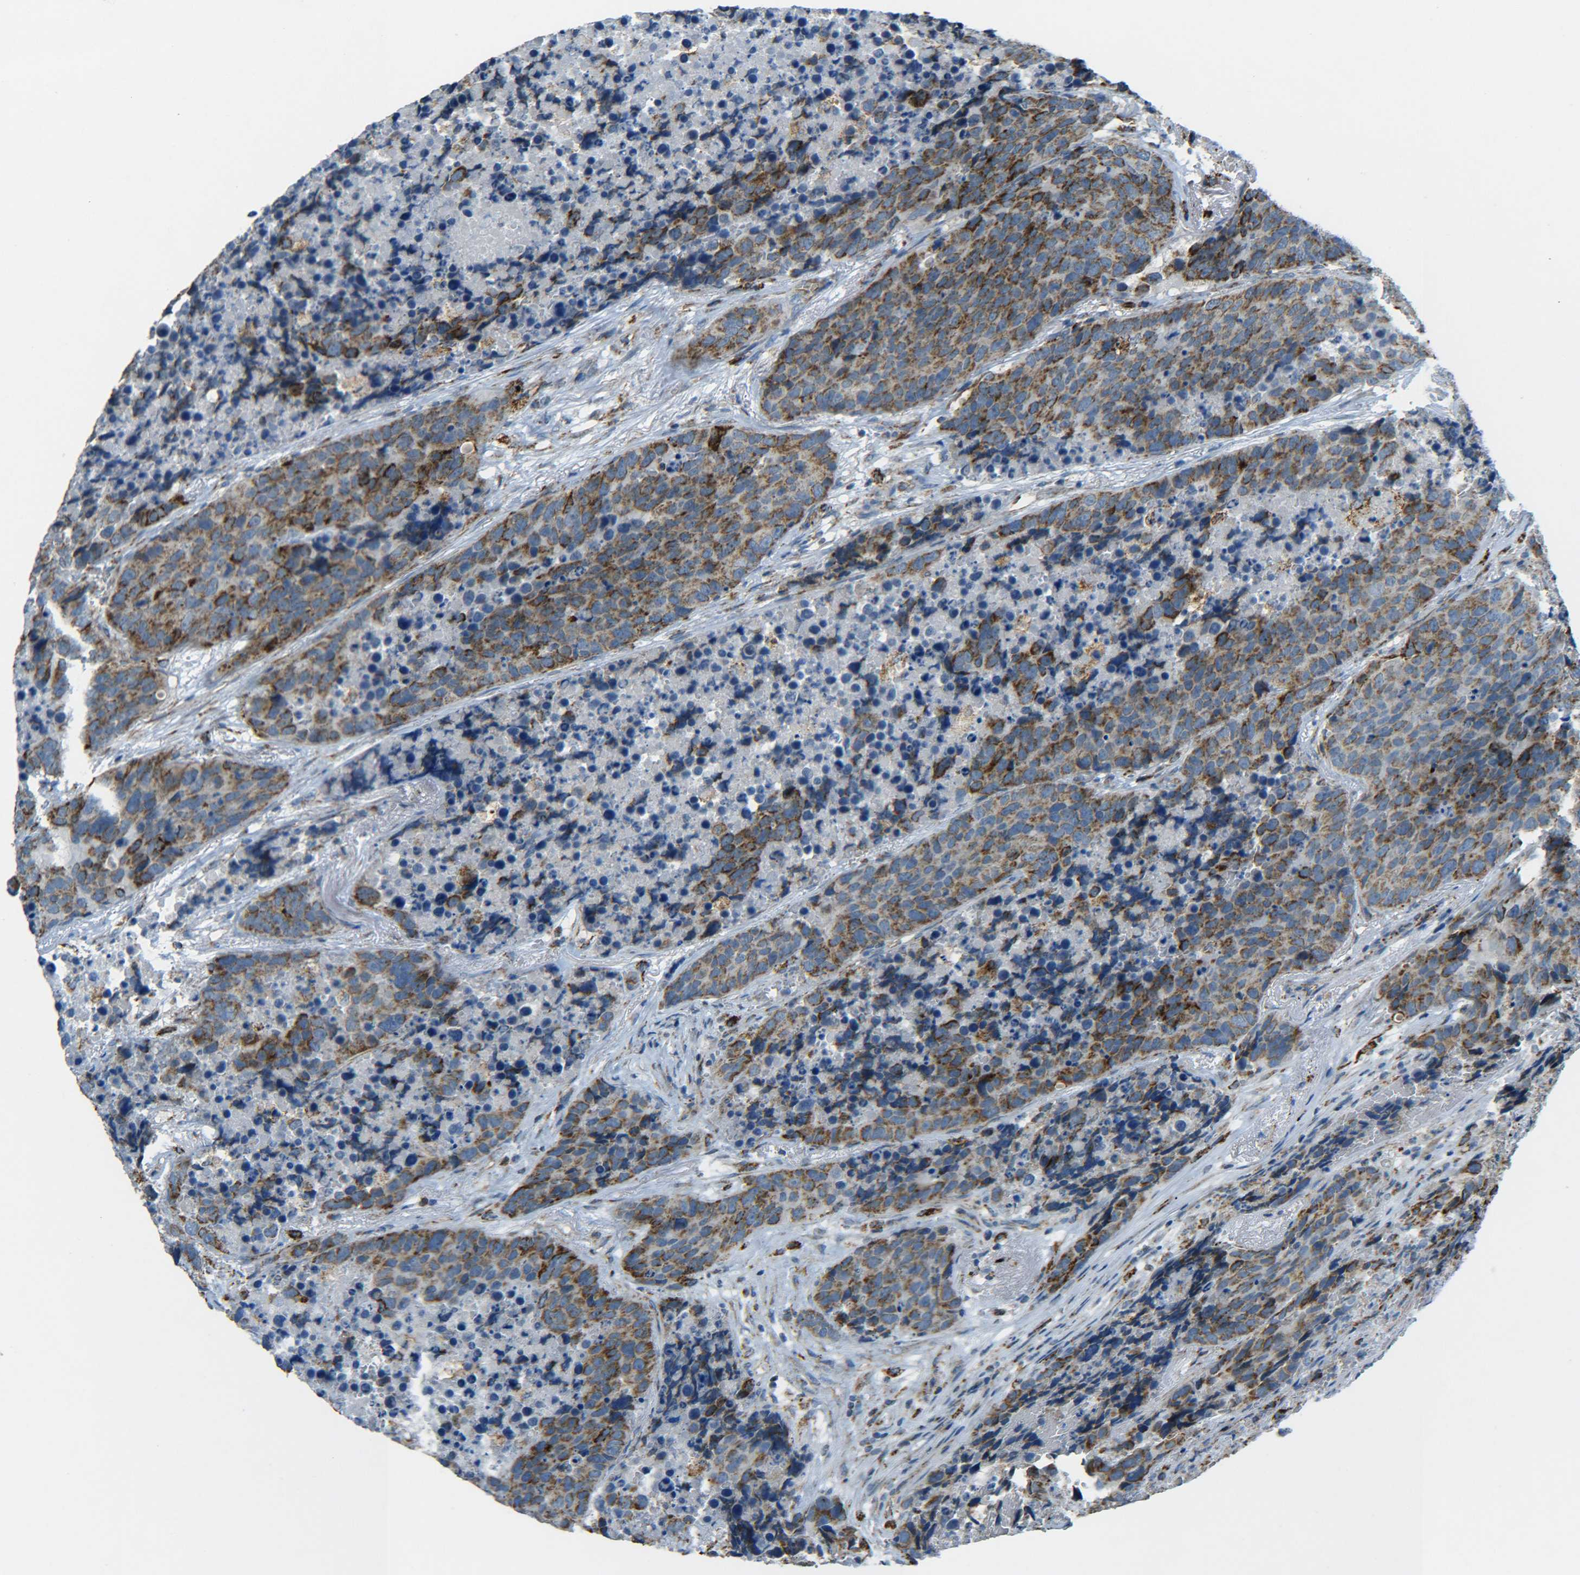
{"staining": {"intensity": "moderate", "quantity": ">75%", "location": "cytoplasmic/membranous"}, "tissue": "carcinoid", "cell_type": "Tumor cells", "image_type": "cancer", "snomed": [{"axis": "morphology", "description": "Carcinoid, malignant, NOS"}, {"axis": "topography", "description": "Lung"}], "caption": "A micrograph showing moderate cytoplasmic/membranous staining in approximately >75% of tumor cells in carcinoid, as visualized by brown immunohistochemical staining.", "gene": "CYB5R1", "patient": {"sex": "male", "age": 60}}